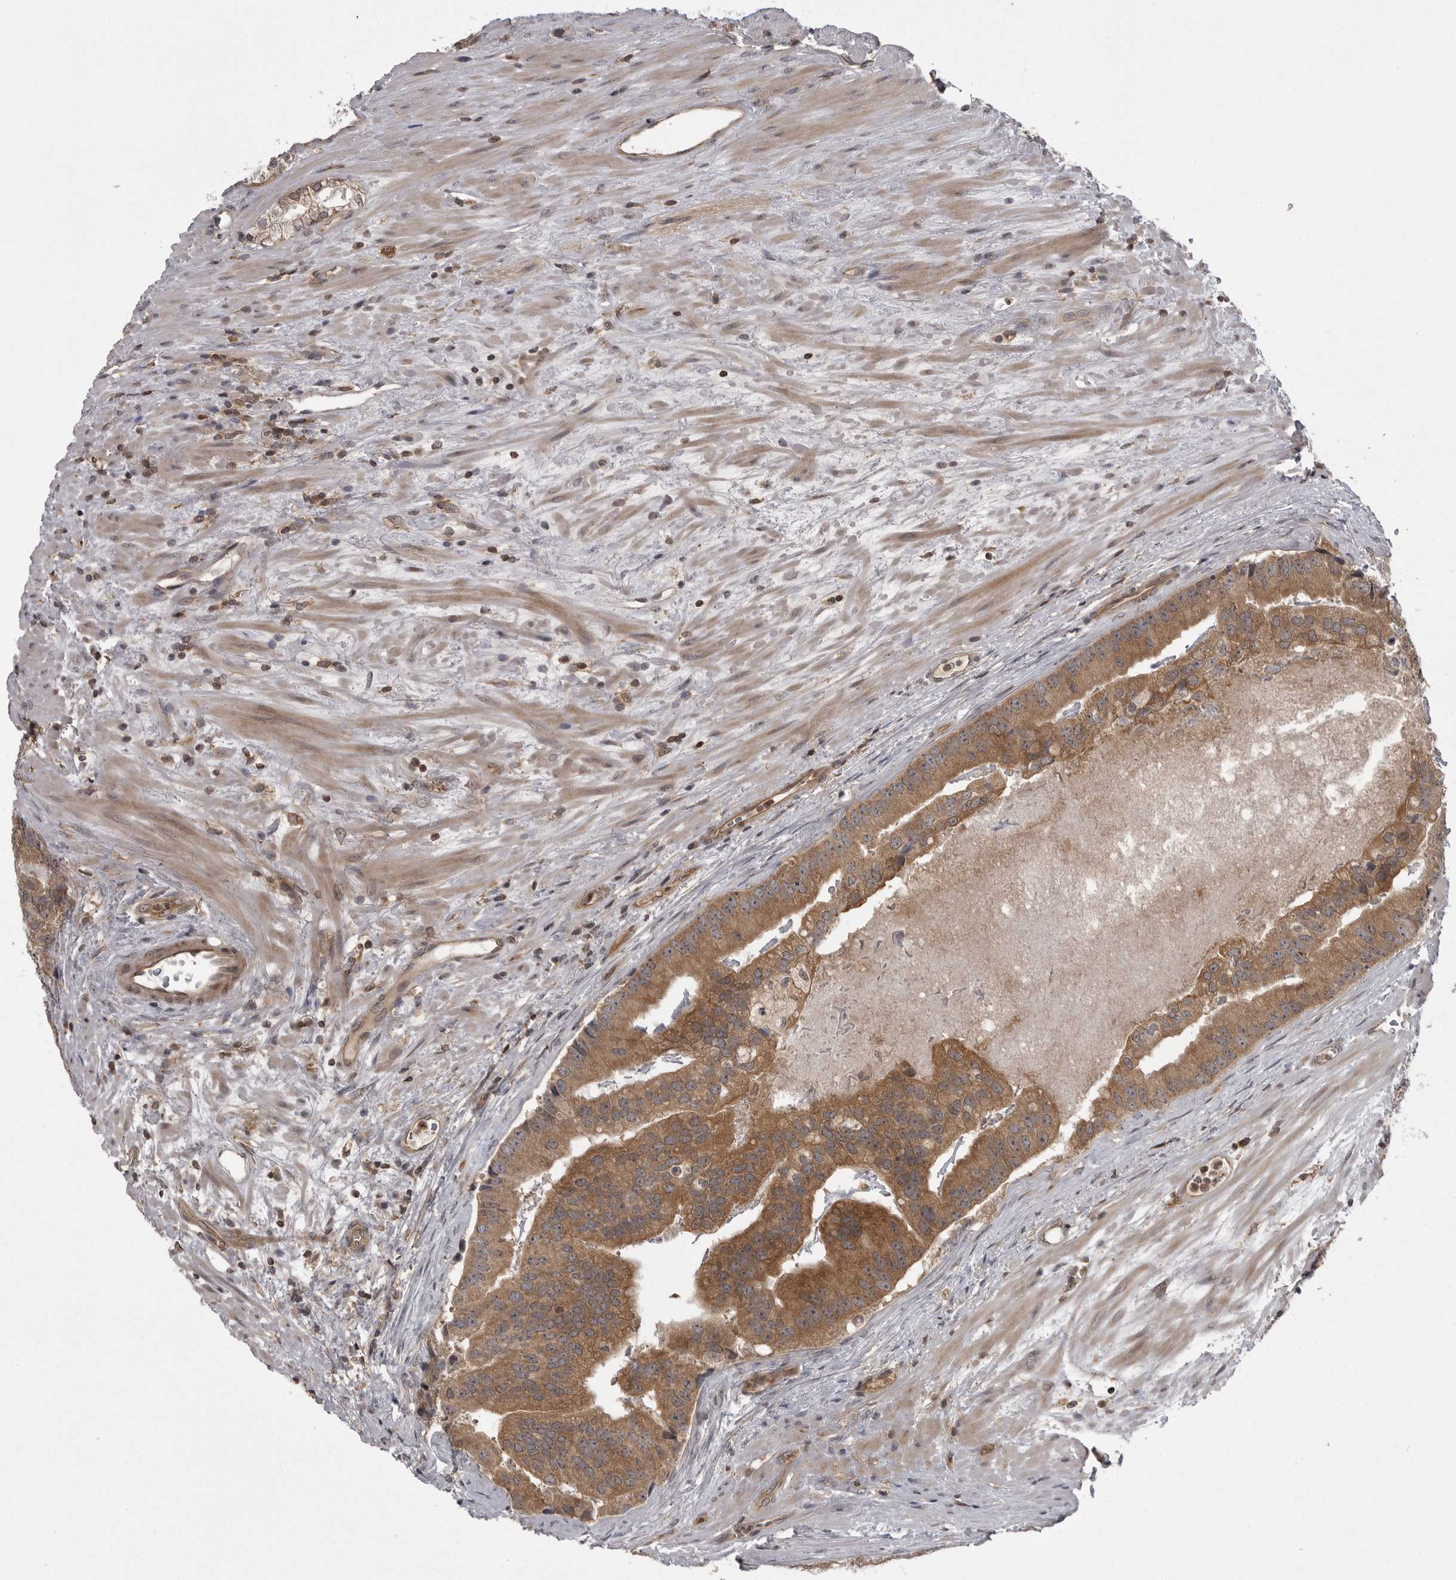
{"staining": {"intensity": "moderate", "quantity": ">75%", "location": "cytoplasmic/membranous"}, "tissue": "prostate cancer", "cell_type": "Tumor cells", "image_type": "cancer", "snomed": [{"axis": "morphology", "description": "Adenocarcinoma, High grade"}, {"axis": "topography", "description": "Prostate"}], "caption": "Human prostate high-grade adenocarcinoma stained with a brown dye reveals moderate cytoplasmic/membranous positive staining in approximately >75% of tumor cells.", "gene": "STK24", "patient": {"sex": "male", "age": 70}}